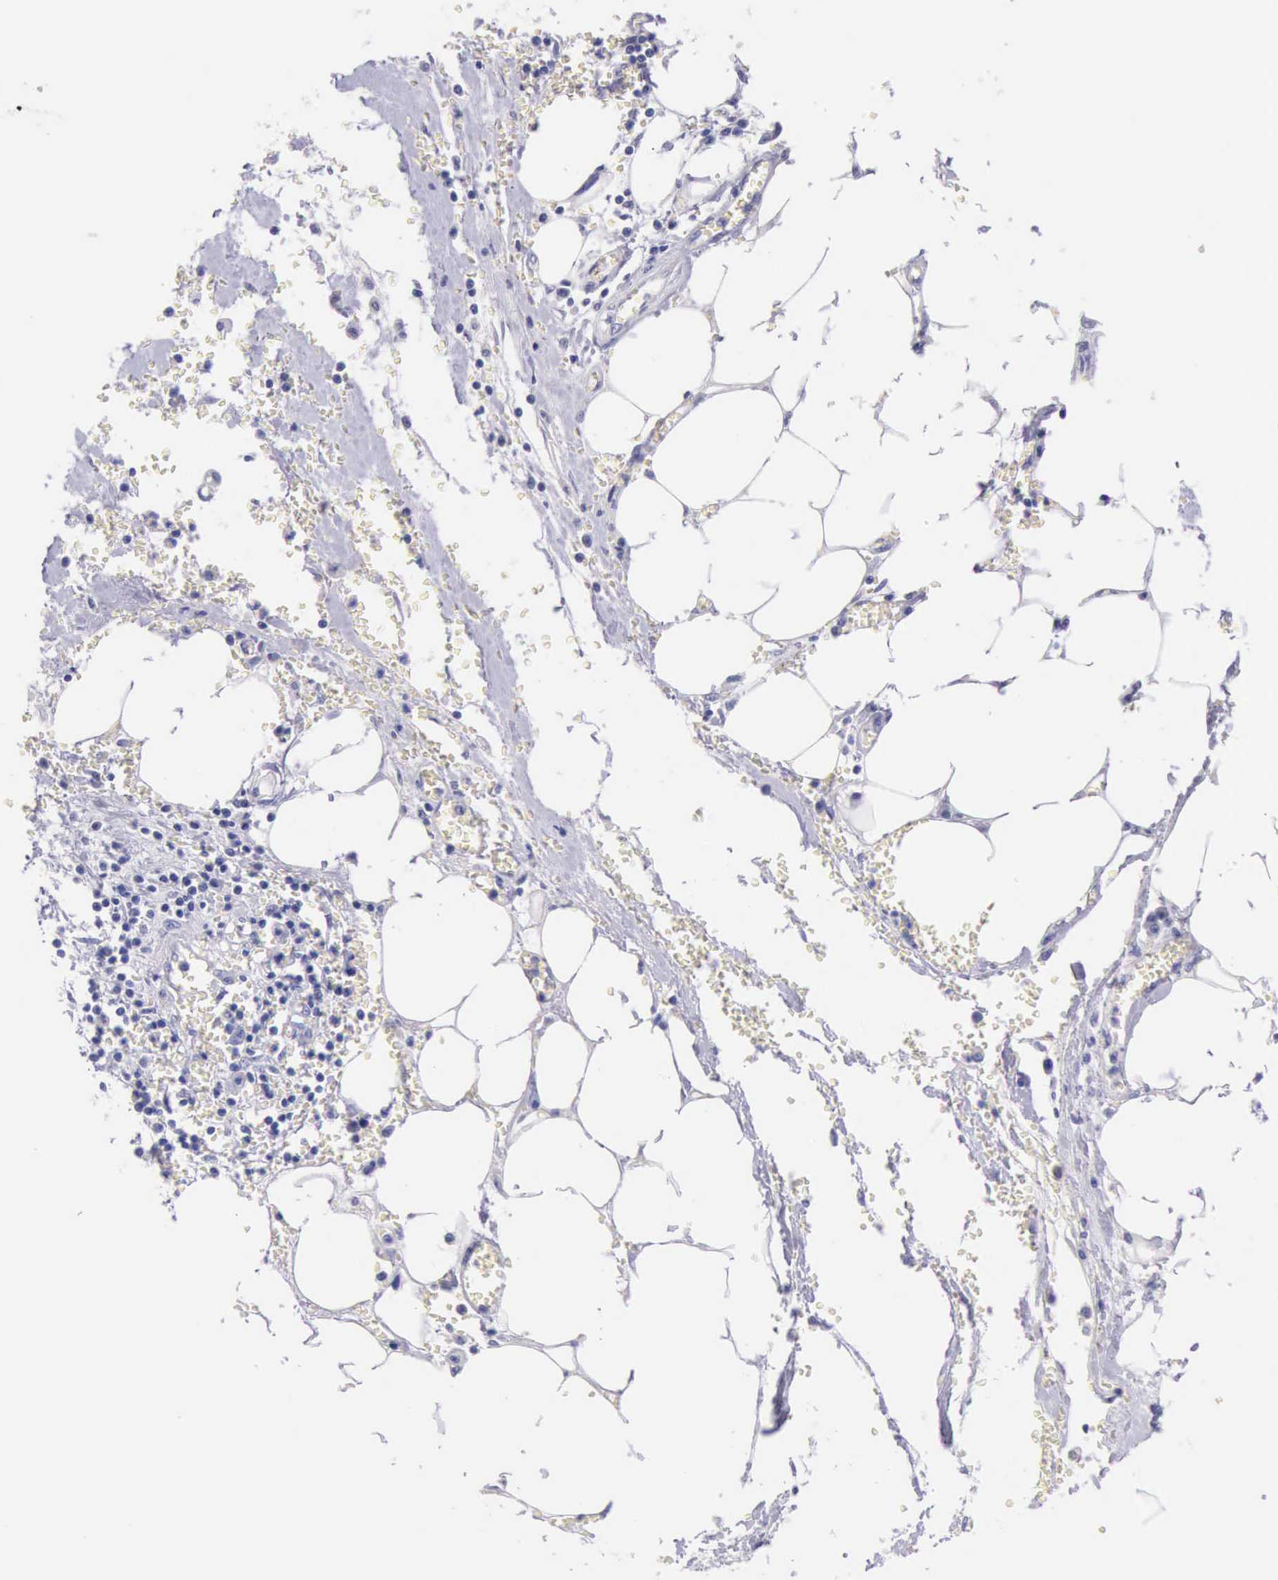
{"staining": {"intensity": "negative", "quantity": "none", "location": "none"}, "tissue": "pancreatic cancer", "cell_type": "Tumor cells", "image_type": "cancer", "snomed": [{"axis": "morphology", "description": "Adenocarcinoma, NOS"}, {"axis": "topography", "description": "Pancreas"}], "caption": "Pancreatic adenocarcinoma was stained to show a protein in brown. There is no significant staining in tumor cells.", "gene": "LRFN5", "patient": {"sex": "female", "age": 70}}